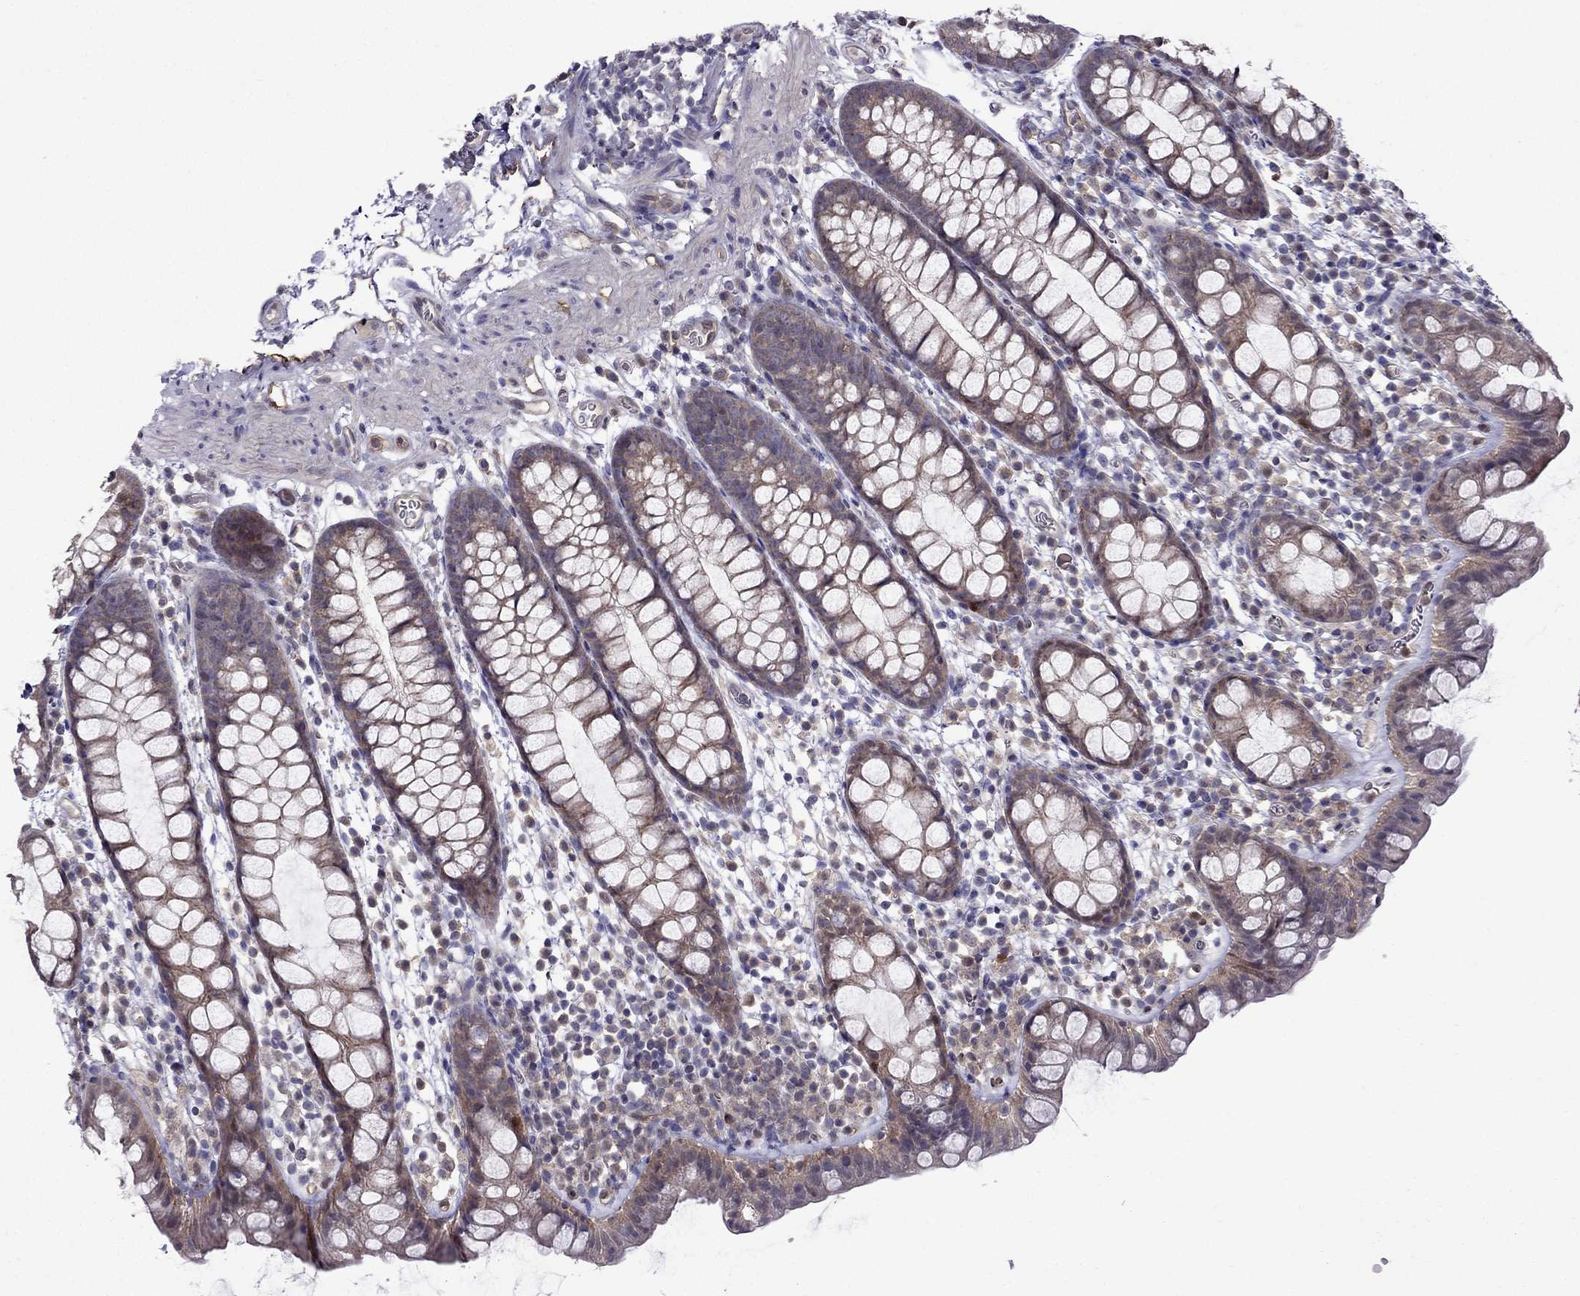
{"staining": {"intensity": "moderate", "quantity": ">75%", "location": "cytoplasmic/membranous"}, "tissue": "rectum", "cell_type": "Glandular cells", "image_type": "normal", "snomed": [{"axis": "morphology", "description": "Normal tissue, NOS"}, {"axis": "topography", "description": "Rectum"}], "caption": "Protein staining reveals moderate cytoplasmic/membranous expression in about >75% of glandular cells in unremarkable rectum. (DAB = brown stain, brightfield microscopy at high magnification).", "gene": "CDK5", "patient": {"sex": "male", "age": 57}}